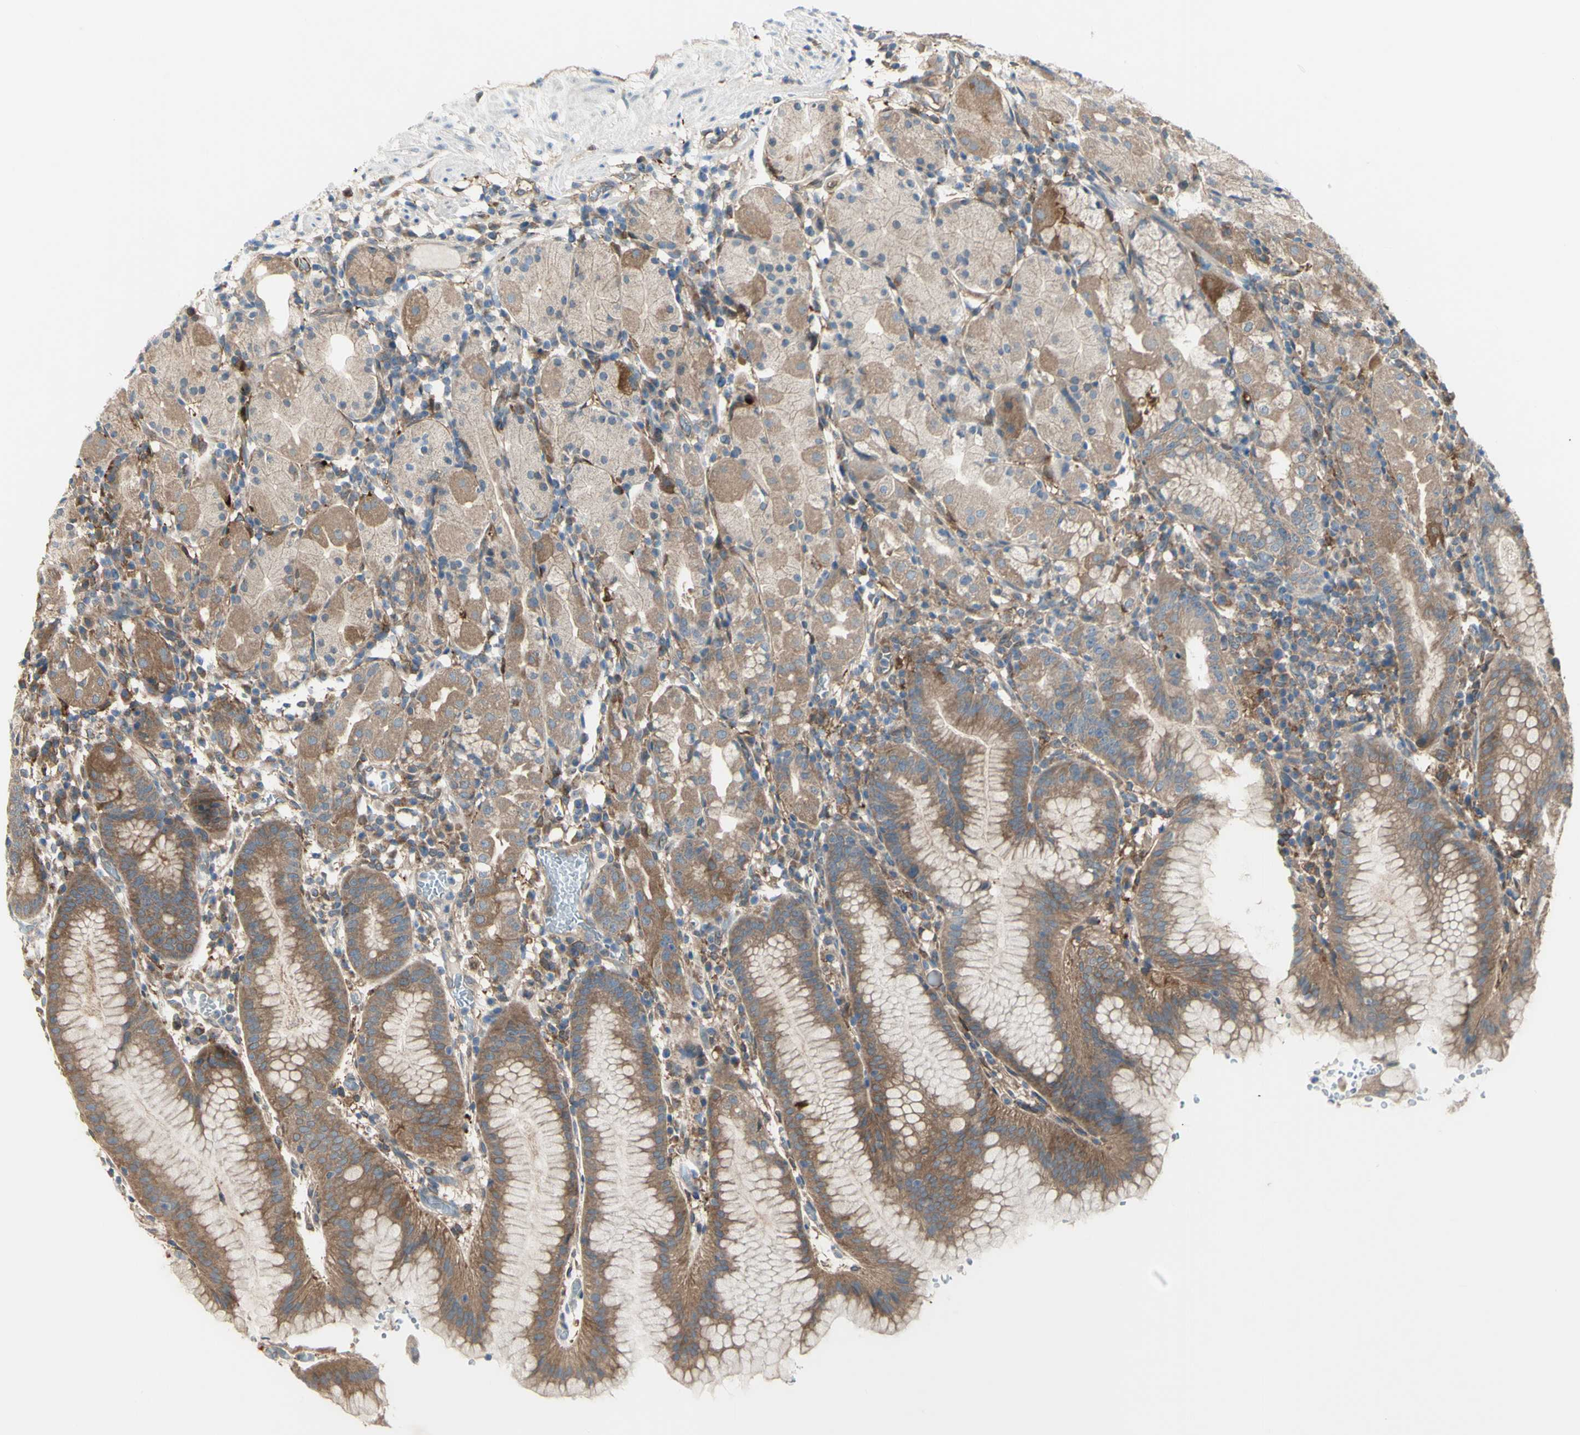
{"staining": {"intensity": "moderate", "quantity": ">75%", "location": "cytoplasmic/membranous"}, "tissue": "stomach", "cell_type": "Glandular cells", "image_type": "normal", "snomed": [{"axis": "morphology", "description": "Normal tissue, NOS"}, {"axis": "topography", "description": "Stomach"}, {"axis": "topography", "description": "Stomach, lower"}], "caption": "Stomach stained with DAB (3,3'-diaminobenzidine) IHC exhibits medium levels of moderate cytoplasmic/membranous expression in about >75% of glandular cells. (Stains: DAB (3,3'-diaminobenzidine) in brown, nuclei in blue, Microscopy: brightfield microscopy at high magnification).", "gene": "IGSF9B", "patient": {"sex": "female", "age": 75}}